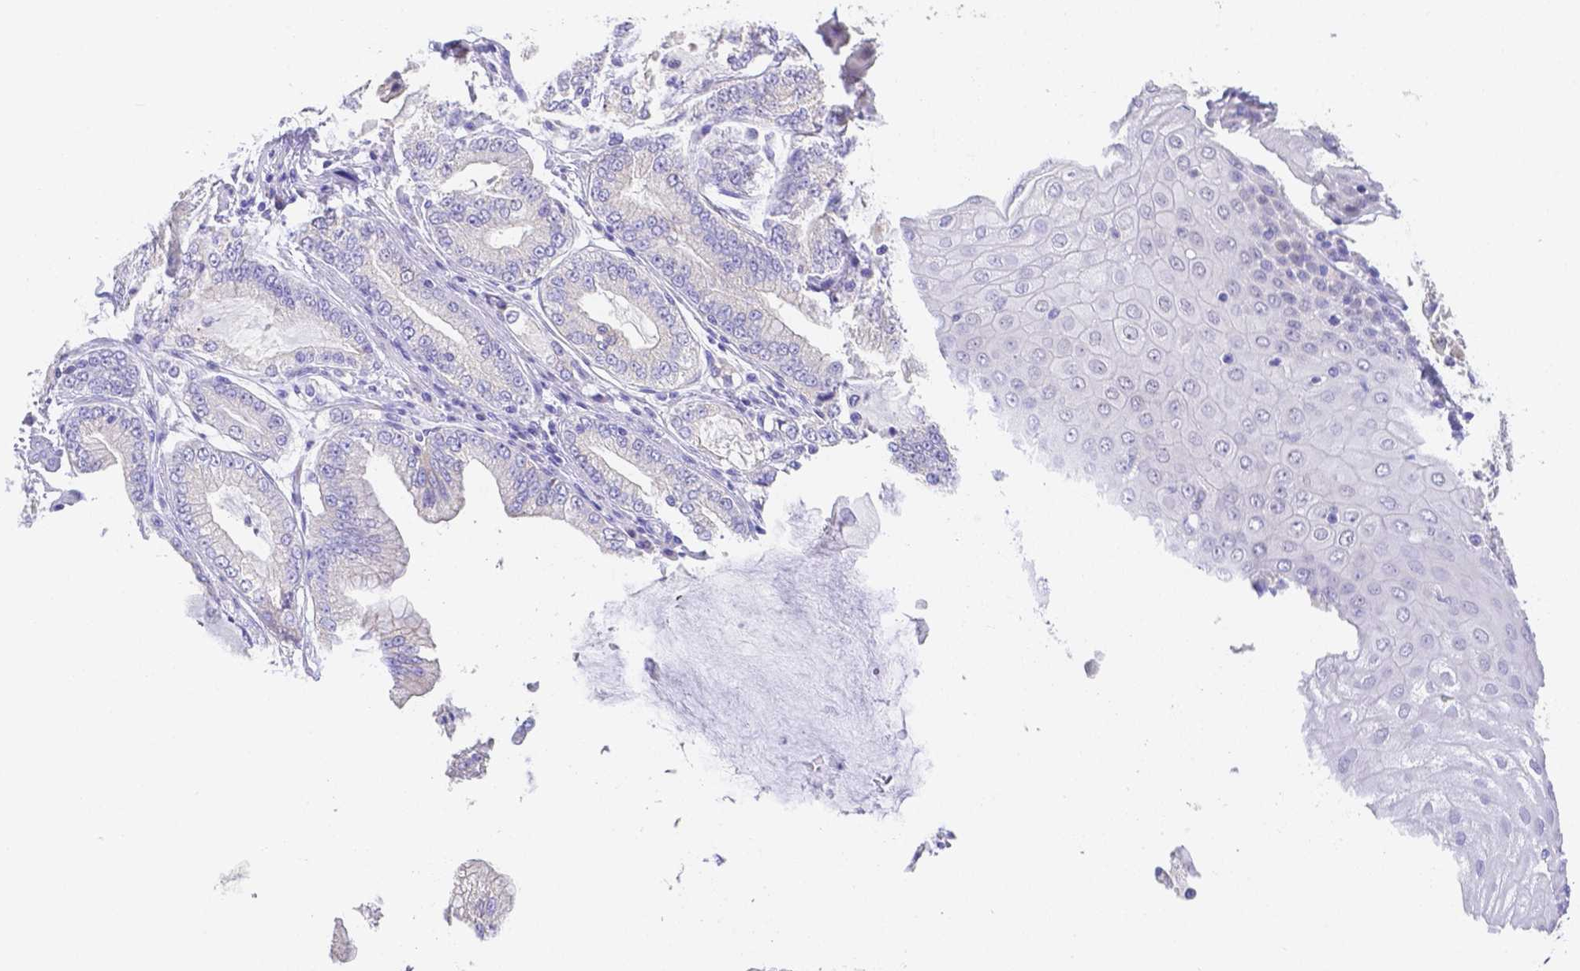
{"staining": {"intensity": "negative", "quantity": "none", "location": "none"}, "tissue": "stomach cancer", "cell_type": "Tumor cells", "image_type": "cancer", "snomed": [{"axis": "morphology", "description": "Adenocarcinoma, NOS"}, {"axis": "topography", "description": "Stomach, upper"}], "caption": "Histopathology image shows no protein positivity in tumor cells of stomach cancer tissue.", "gene": "ZG16B", "patient": {"sex": "female", "age": 74}}